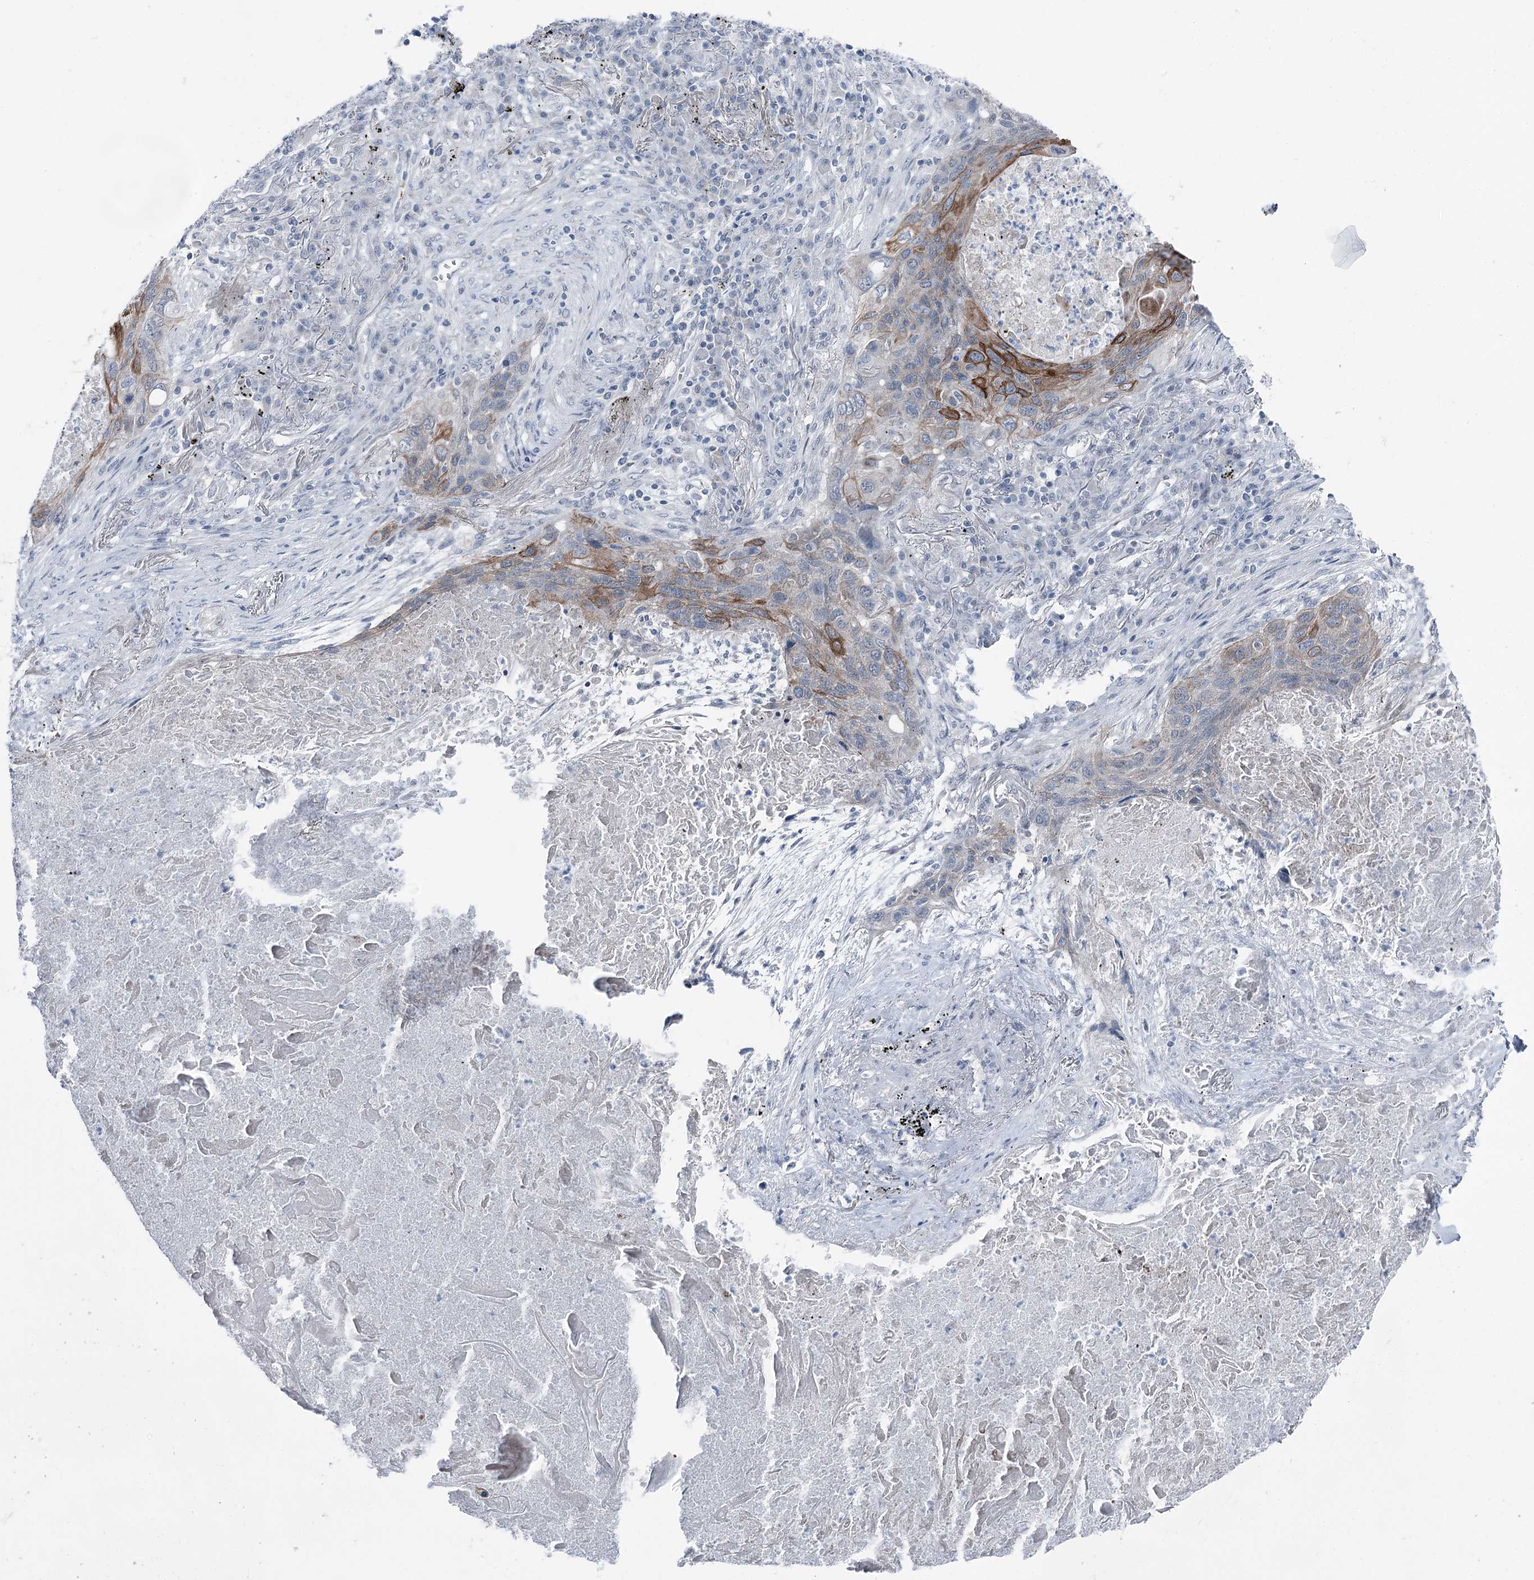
{"staining": {"intensity": "moderate", "quantity": "<25%", "location": "cytoplasmic/membranous"}, "tissue": "lung cancer", "cell_type": "Tumor cells", "image_type": "cancer", "snomed": [{"axis": "morphology", "description": "Squamous cell carcinoma, NOS"}, {"axis": "topography", "description": "Lung"}], "caption": "Tumor cells reveal low levels of moderate cytoplasmic/membranous positivity in approximately <25% of cells in human lung cancer.", "gene": "STEEP1", "patient": {"sex": "female", "age": 63}}